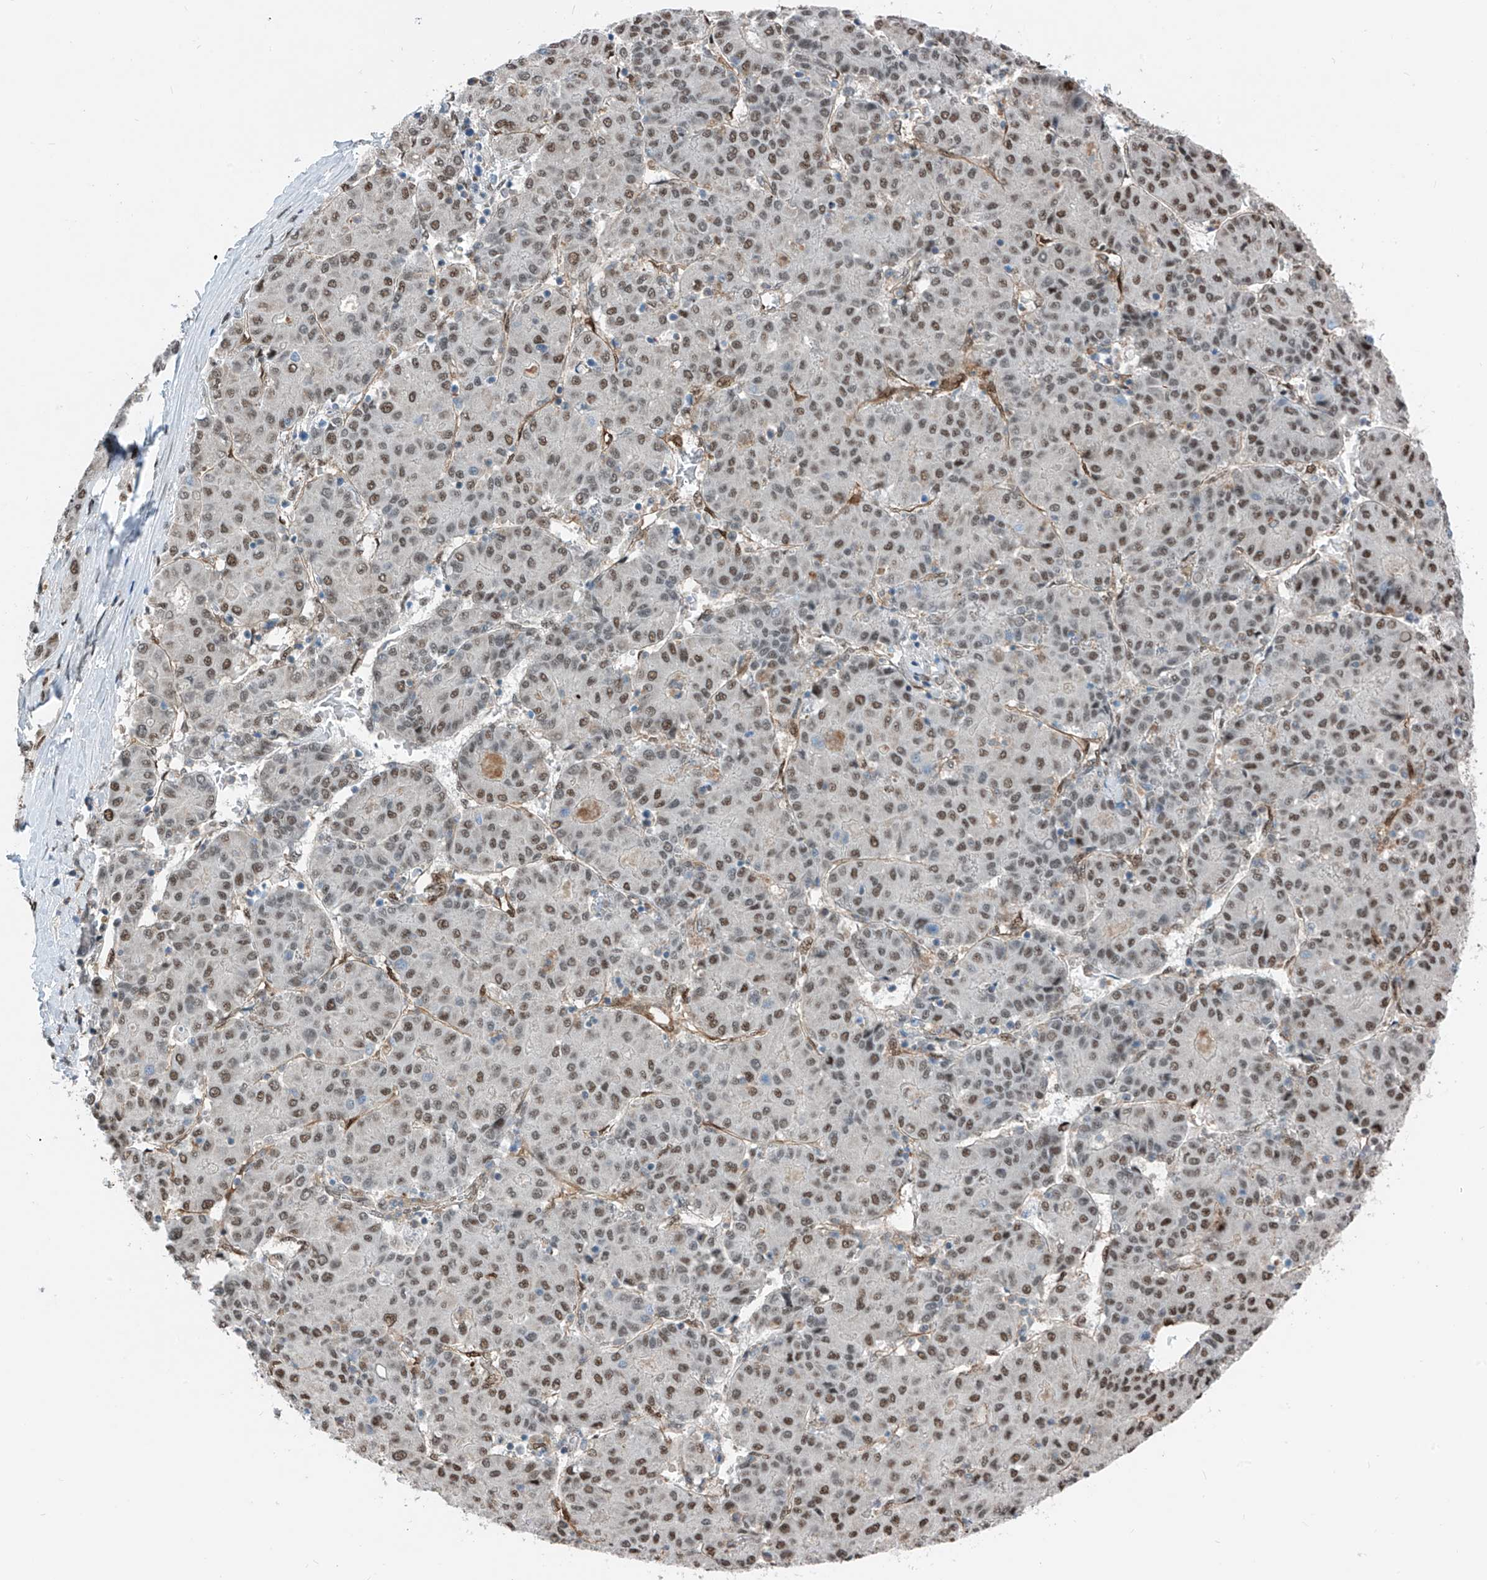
{"staining": {"intensity": "moderate", "quantity": ">75%", "location": "nuclear"}, "tissue": "liver cancer", "cell_type": "Tumor cells", "image_type": "cancer", "snomed": [{"axis": "morphology", "description": "Carcinoma, Hepatocellular, NOS"}, {"axis": "topography", "description": "Liver"}], "caption": "The histopathology image displays staining of hepatocellular carcinoma (liver), revealing moderate nuclear protein expression (brown color) within tumor cells. The staining was performed using DAB, with brown indicating positive protein expression. Nuclei are stained blue with hematoxylin.", "gene": "RBP7", "patient": {"sex": "male", "age": 65}}